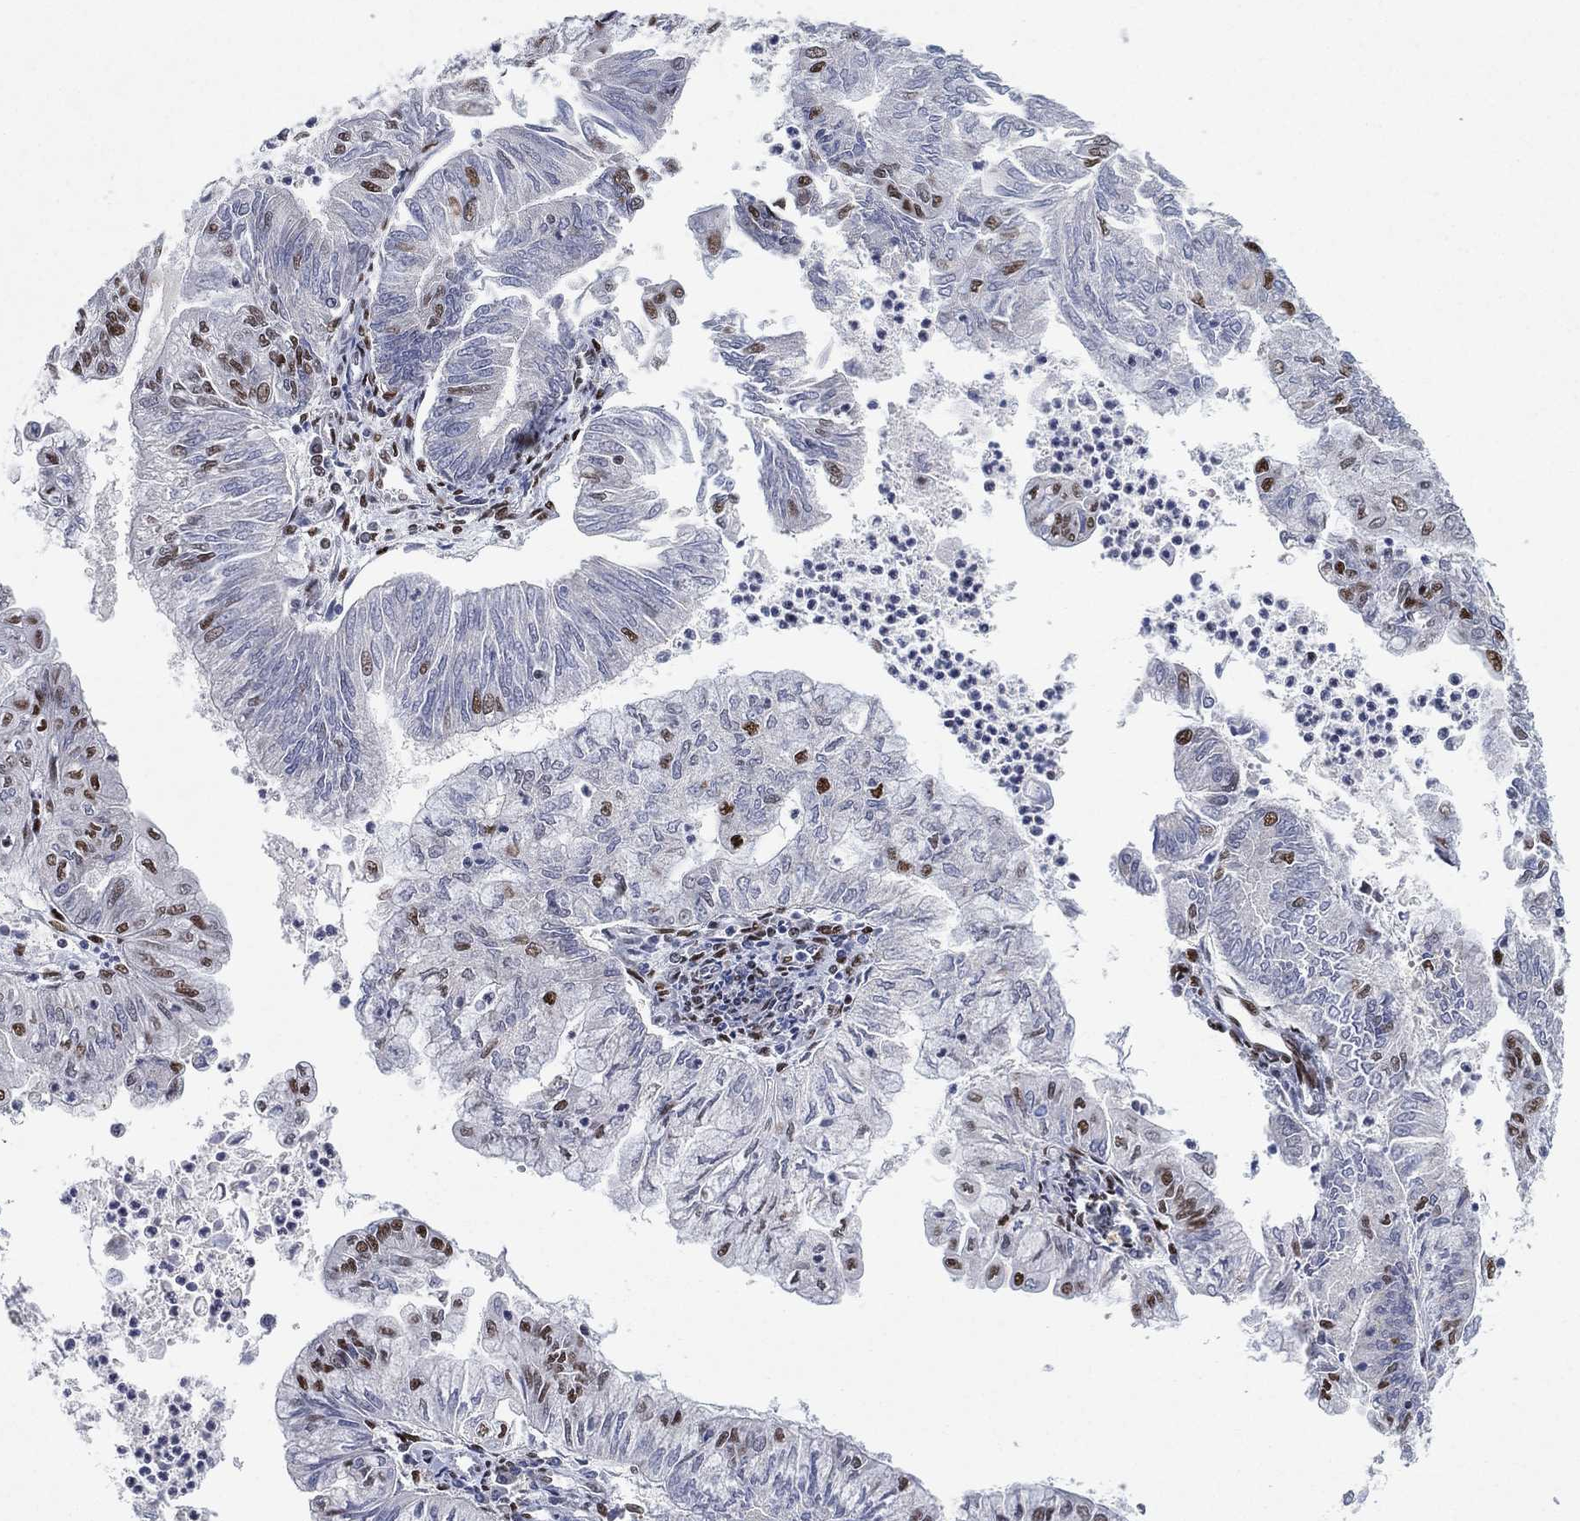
{"staining": {"intensity": "strong", "quantity": "<25%", "location": "nuclear"}, "tissue": "endometrial cancer", "cell_type": "Tumor cells", "image_type": "cancer", "snomed": [{"axis": "morphology", "description": "Adenocarcinoma, NOS"}, {"axis": "topography", "description": "Endometrium"}], "caption": "Endometrial cancer stained for a protein shows strong nuclear positivity in tumor cells. (DAB (3,3'-diaminobenzidine) IHC, brown staining for protein, blue staining for nuclei).", "gene": "DDX27", "patient": {"sex": "female", "age": 59}}